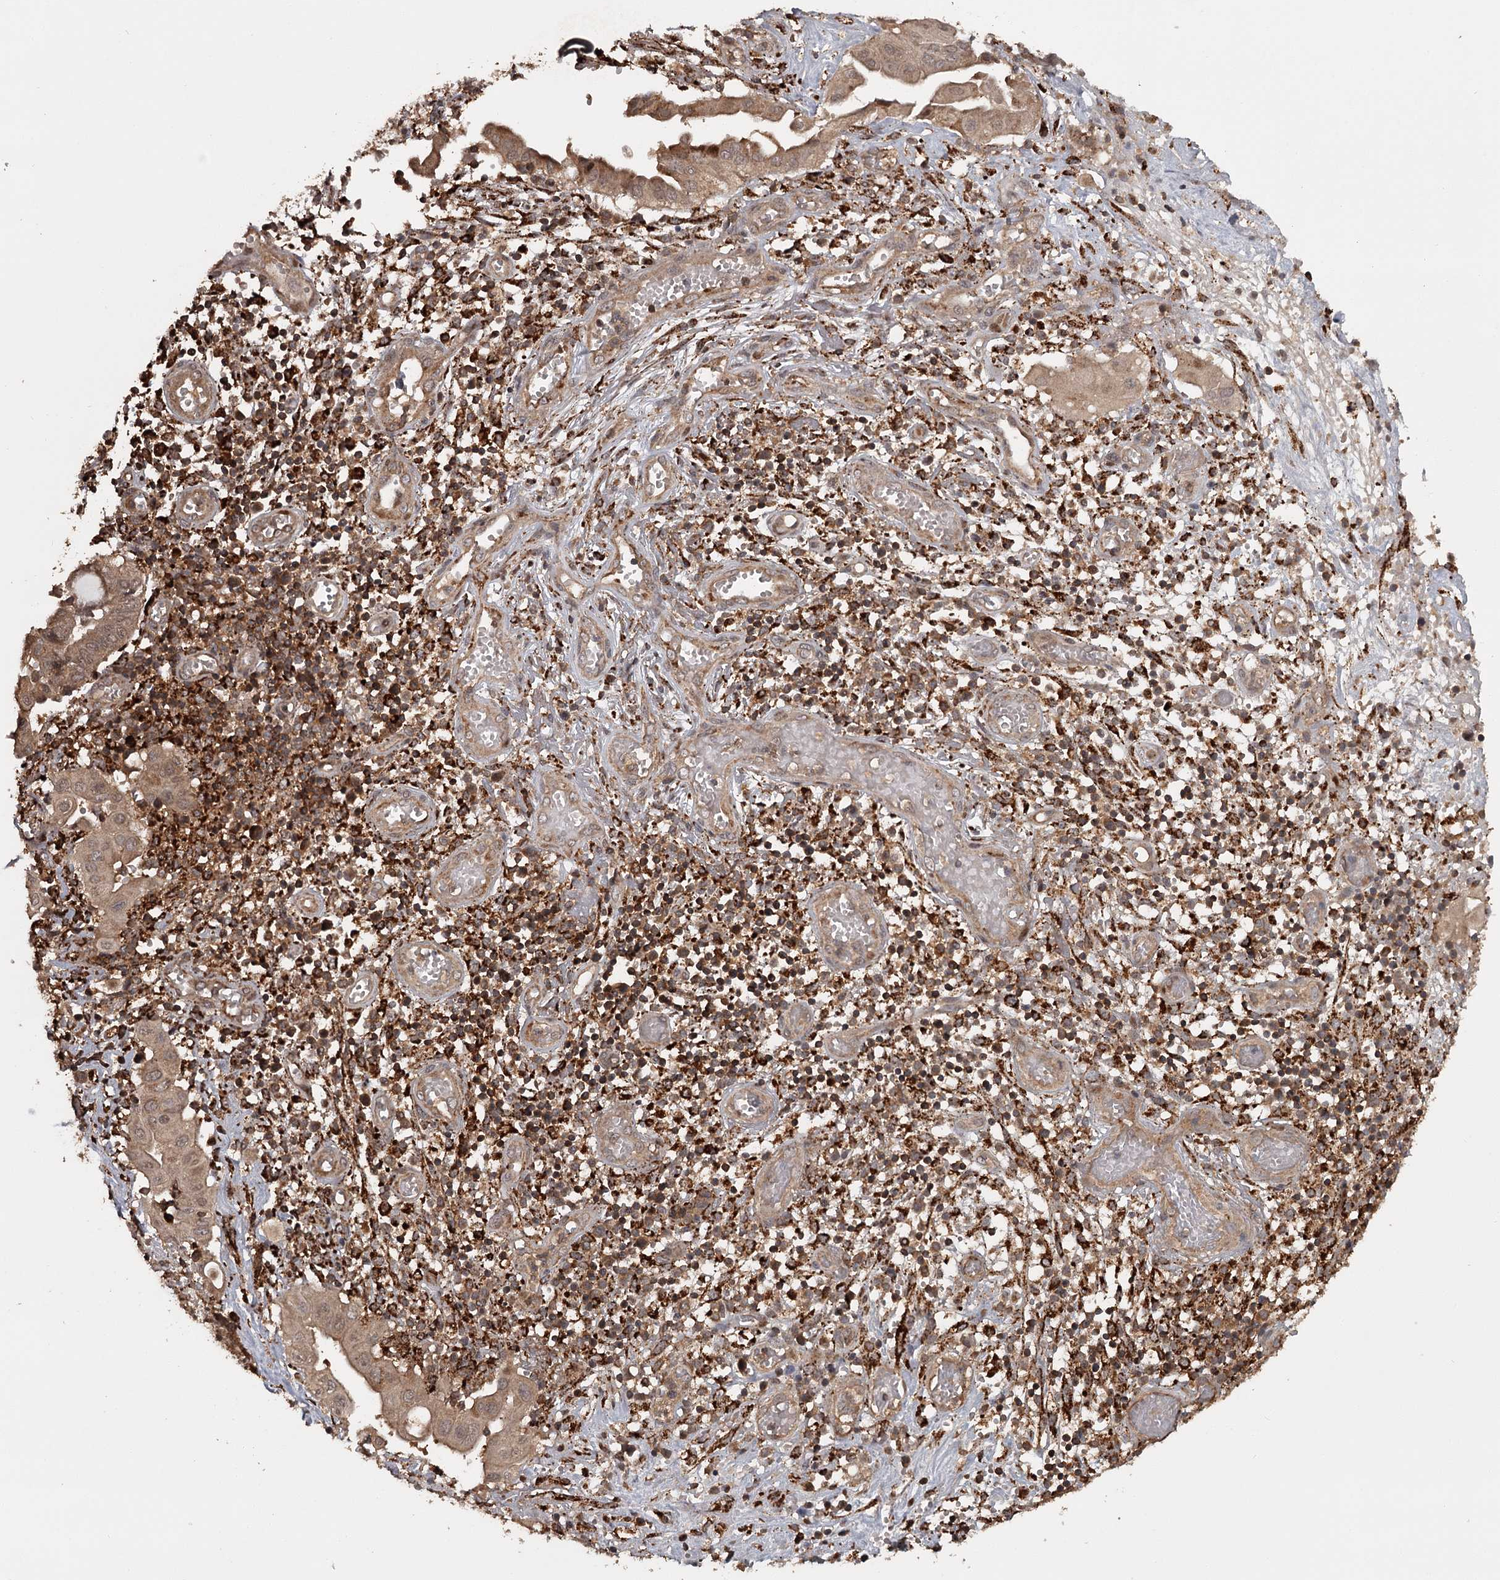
{"staining": {"intensity": "moderate", "quantity": "25%-75%", "location": "cytoplasmic/membranous"}, "tissue": "endometrial cancer", "cell_type": "Tumor cells", "image_type": "cancer", "snomed": [{"axis": "morphology", "description": "Adenocarcinoma, NOS"}, {"axis": "topography", "description": "Uterus"}, {"axis": "topography", "description": "Endometrium"}], "caption": "An image of endometrial cancer stained for a protein reveals moderate cytoplasmic/membranous brown staining in tumor cells.", "gene": "FAXC", "patient": {"sex": "female", "age": 70}}